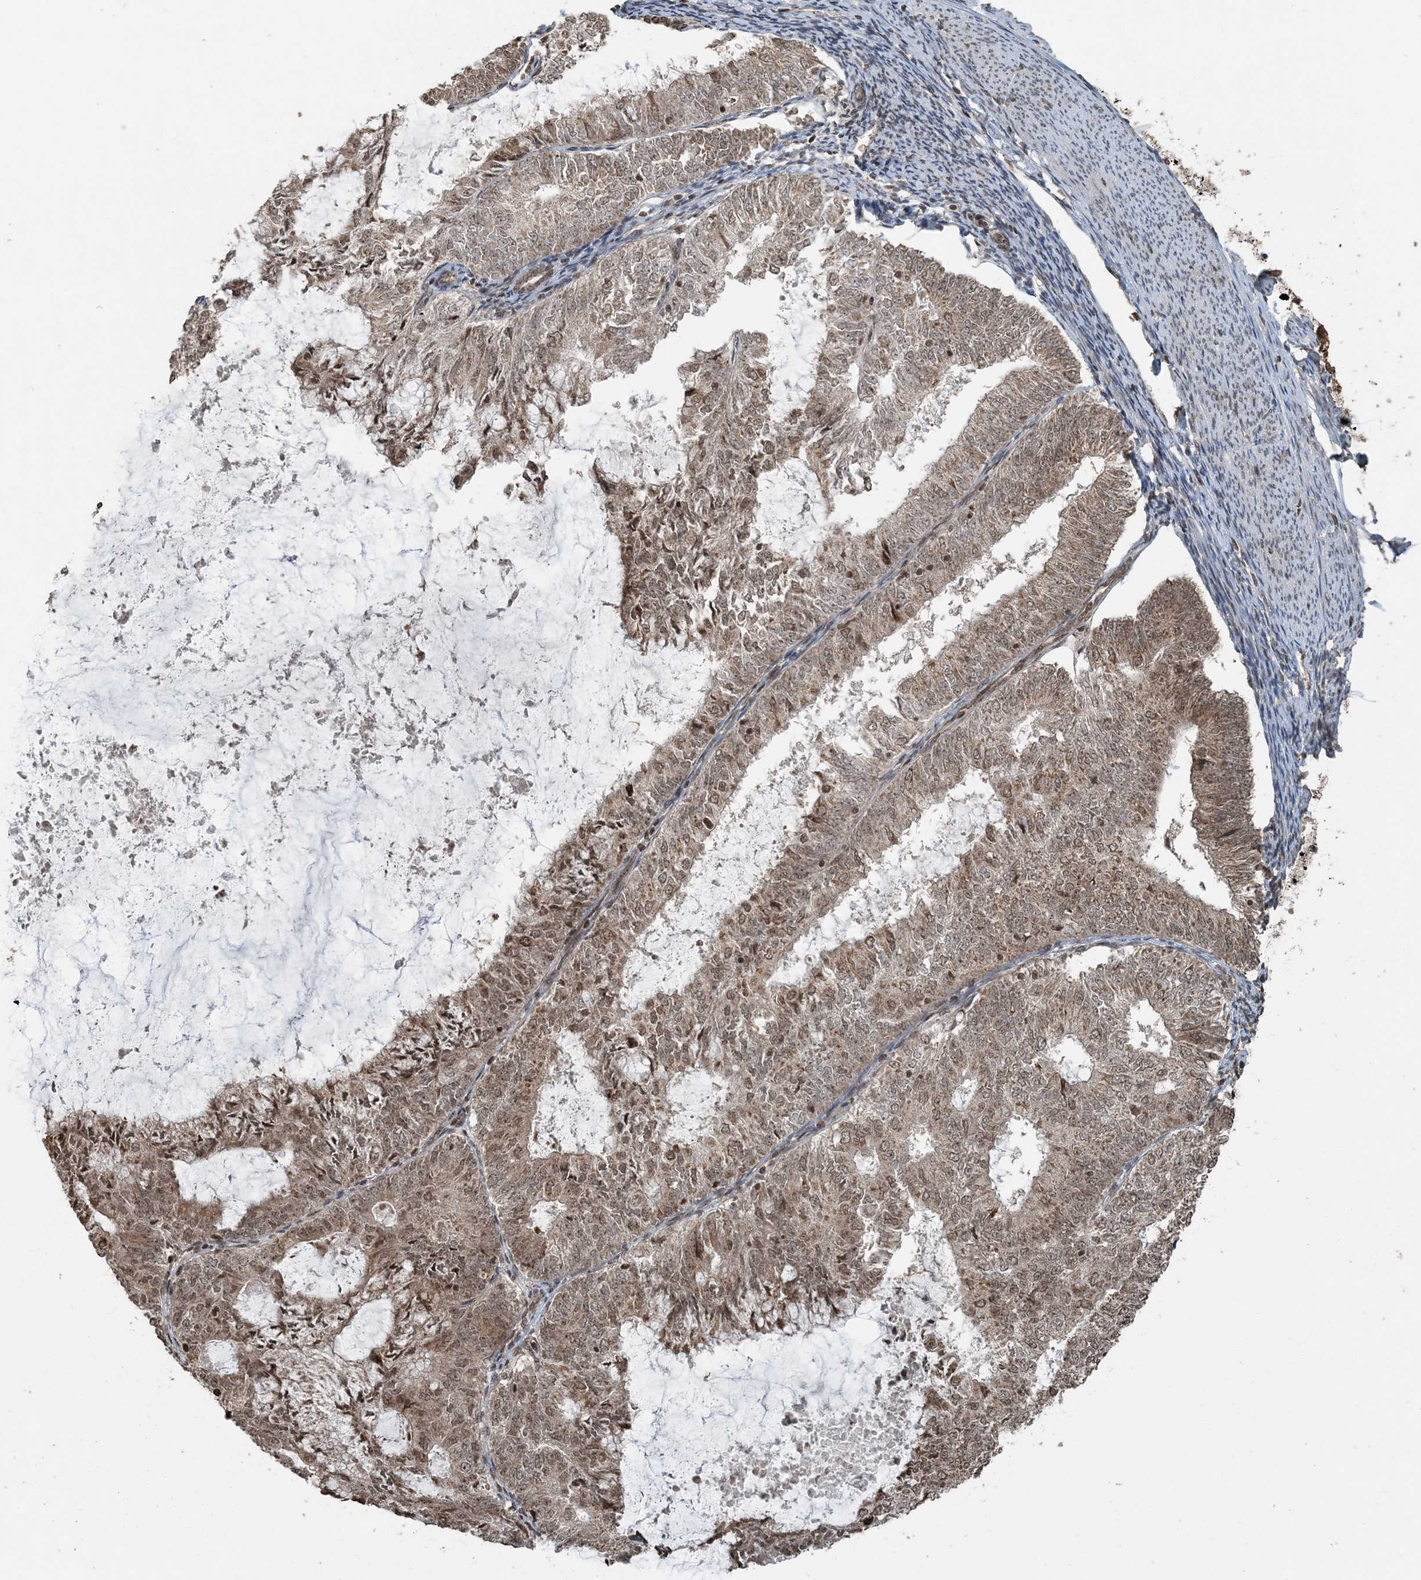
{"staining": {"intensity": "moderate", "quantity": ">75%", "location": "cytoplasmic/membranous,nuclear"}, "tissue": "endometrial cancer", "cell_type": "Tumor cells", "image_type": "cancer", "snomed": [{"axis": "morphology", "description": "Adenocarcinoma, NOS"}, {"axis": "topography", "description": "Endometrium"}], "caption": "IHC histopathology image of adenocarcinoma (endometrial) stained for a protein (brown), which demonstrates medium levels of moderate cytoplasmic/membranous and nuclear expression in about >75% of tumor cells.", "gene": "ZFAND2B", "patient": {"sex": "female", "age": 57}}